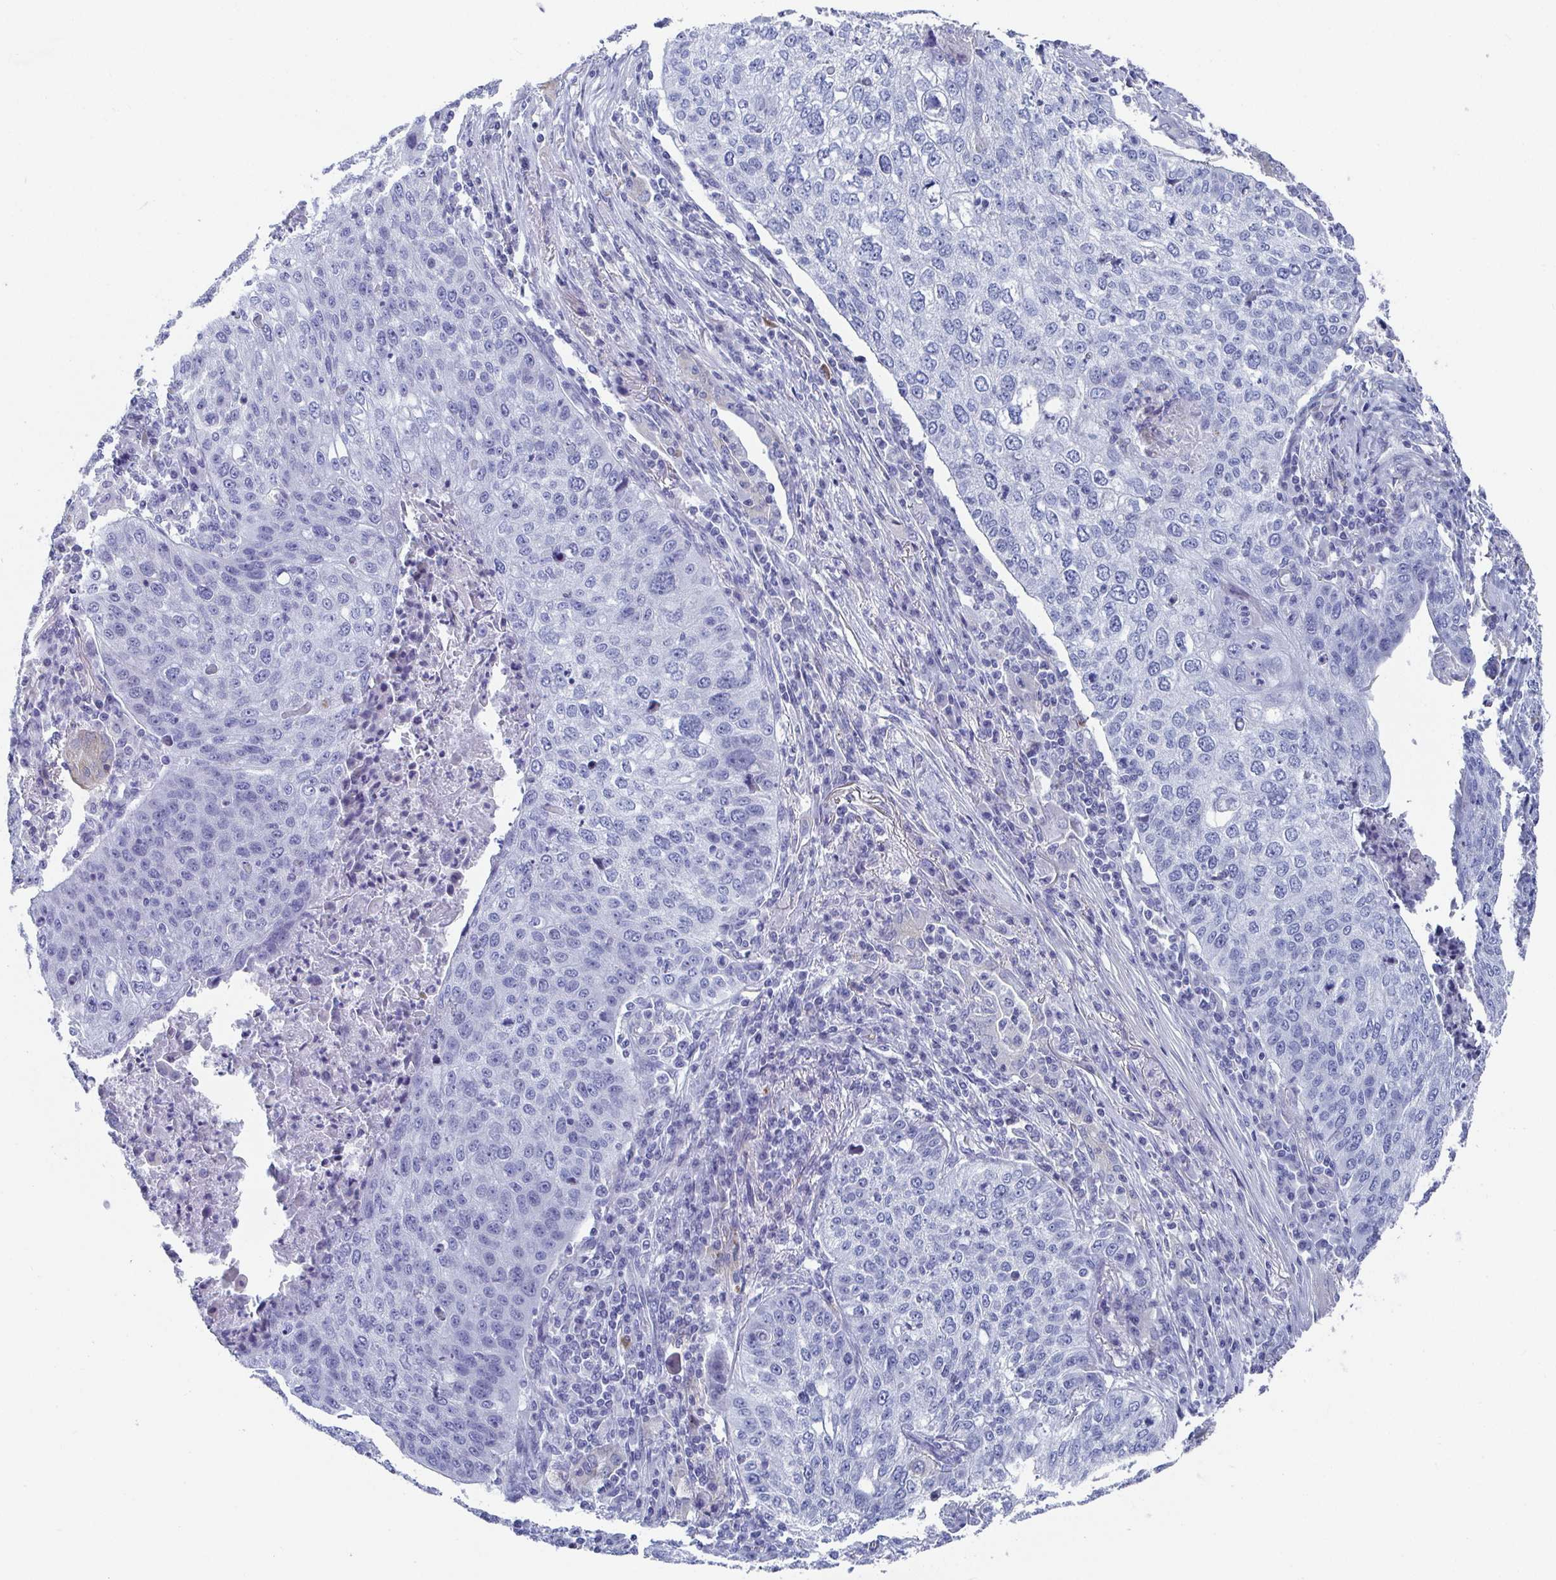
{"staining": {"intensity": "negative", "quantity": "none", "location": "none"}, "tissue": "lung cancer", "cell_type": "Tumor cells", "image_type": "cancer", "snomed": [{"axis": "morphology", "description": "Squamous cell carcinoma, NOS"}, {"axis": "topography", "description": "Lung"}], "caption": "Immunohistochemical staining of human lung cancer (squamous cell carcinoma) reveals no significant staining in tumor cells.", "gene": "ZFP82", "patient": {"sex": "male", "age": 63}}